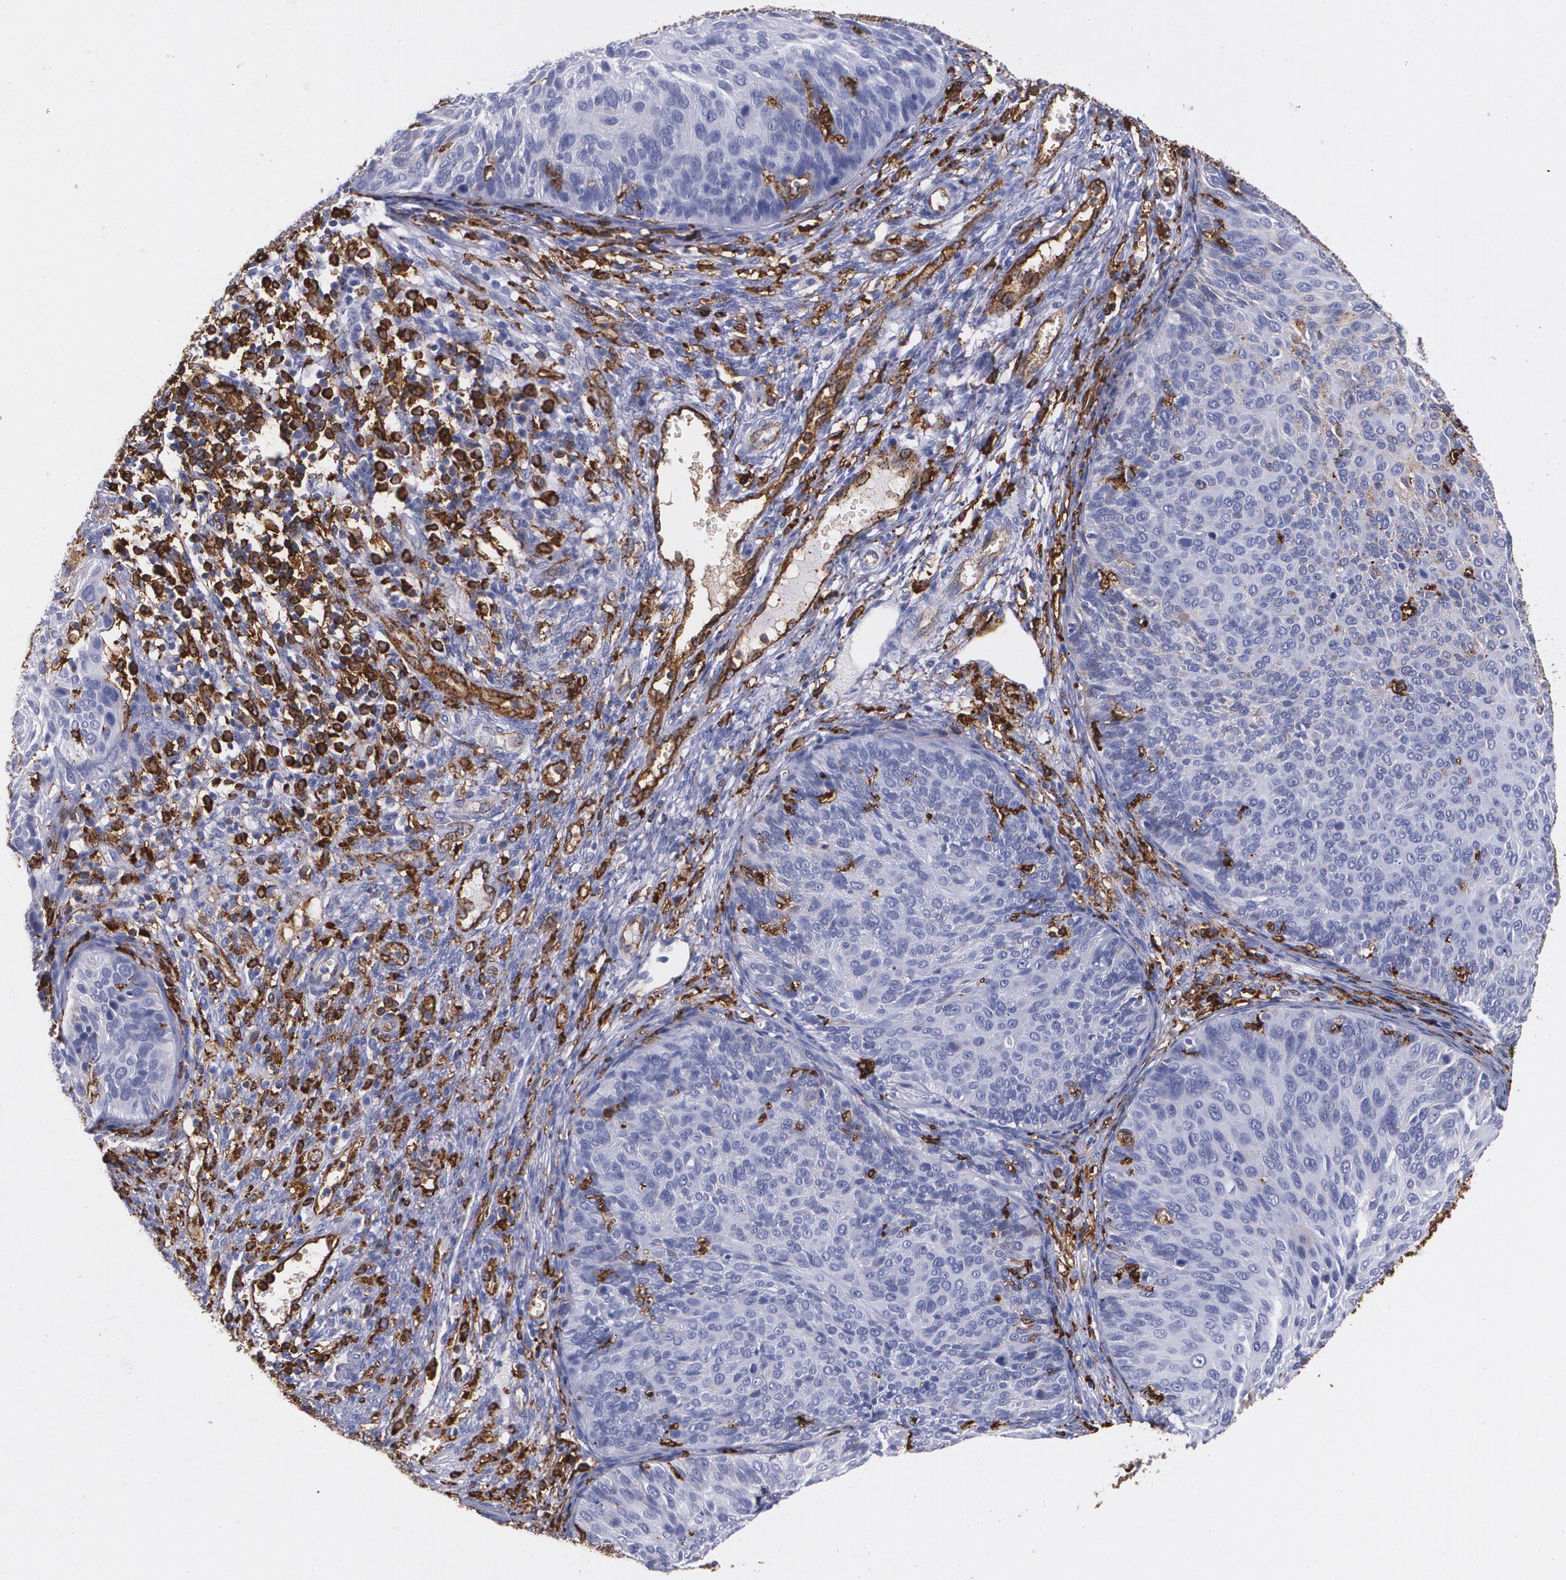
{"staining": {"intensity": "weak", "quantity": "<25%", "location": "cytoplasmic/membranous"}, "tissue": "cervical cancer", "cell_type": "Tumor cells", "image_type": "cancer", "snomed": [{"axis": "morphology", "description": "Squamous cell carcinoma, NOS"}, {"axis": "topography", "description": "Cervix"}], "caption": "A high-resolution image shows immunohistochemistry (IHC) staining of cervical cancer (squamous cell carcinoma), which displays no significant staining in tumor cells.", "gene": "HLA-DRA", "patient": {"sex": "female", "age": 36}}